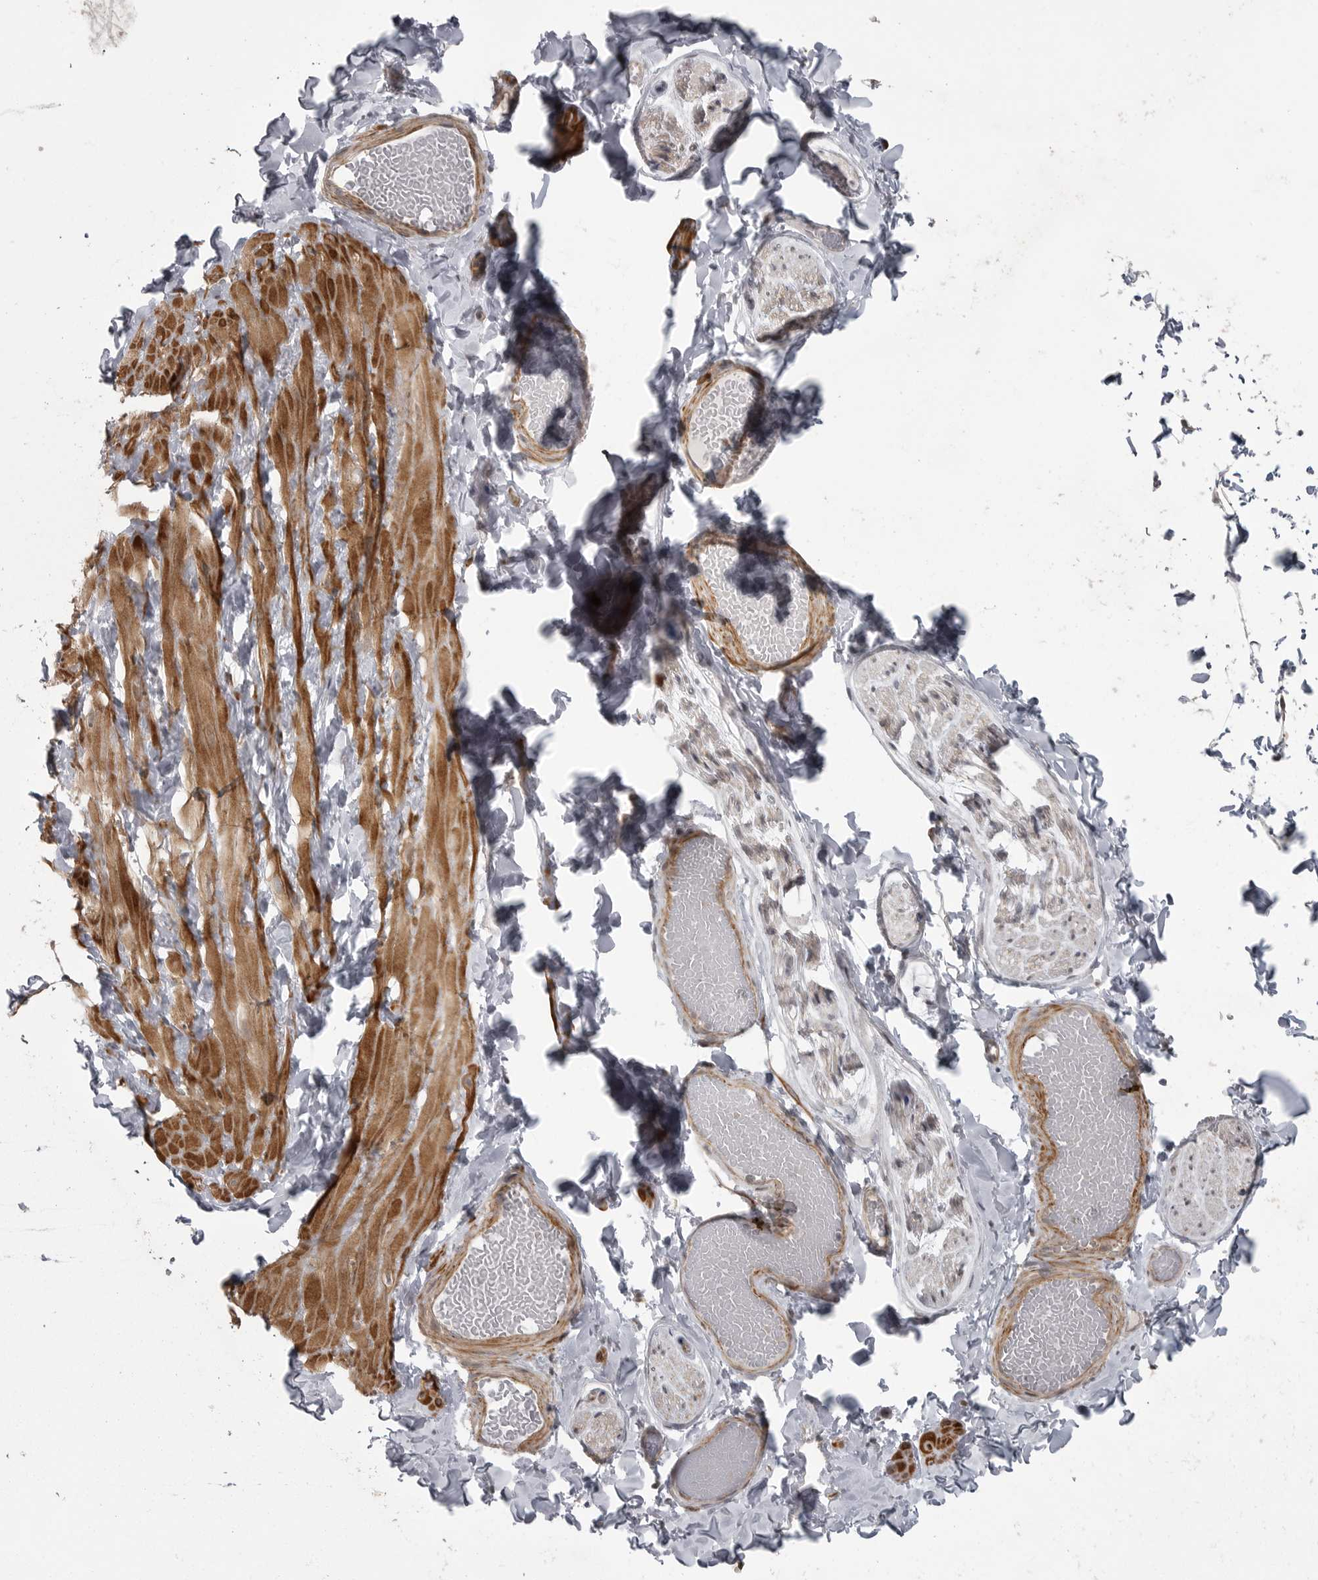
{"staining": {"intensity": "negative", "quantity": "none", "location": "none"}, "tissue": "adipose tissue", "cell_type": "Adipocytes", "image_type": "normal", "snomed": [{"axis": "morphology", "description": "Normal tissue, NOS"}, {"axis": "topography", "description": "Adipose tissue"}, {"axis": "topography", "description": "Vascular tissue"}, {"axis": "topography", "description": "Peripheral nerve tissue"}], "caption": "High magnification brightfield microscopy of benign adipose tissue stained with DAB (3,3'-diaminobenzidine) (brown) and counterstained with hematoxylin (blue): adipocytes show no significant expression.", "gene": "PPP1R9A", "patient": {"sex": "male", "age": 25}}